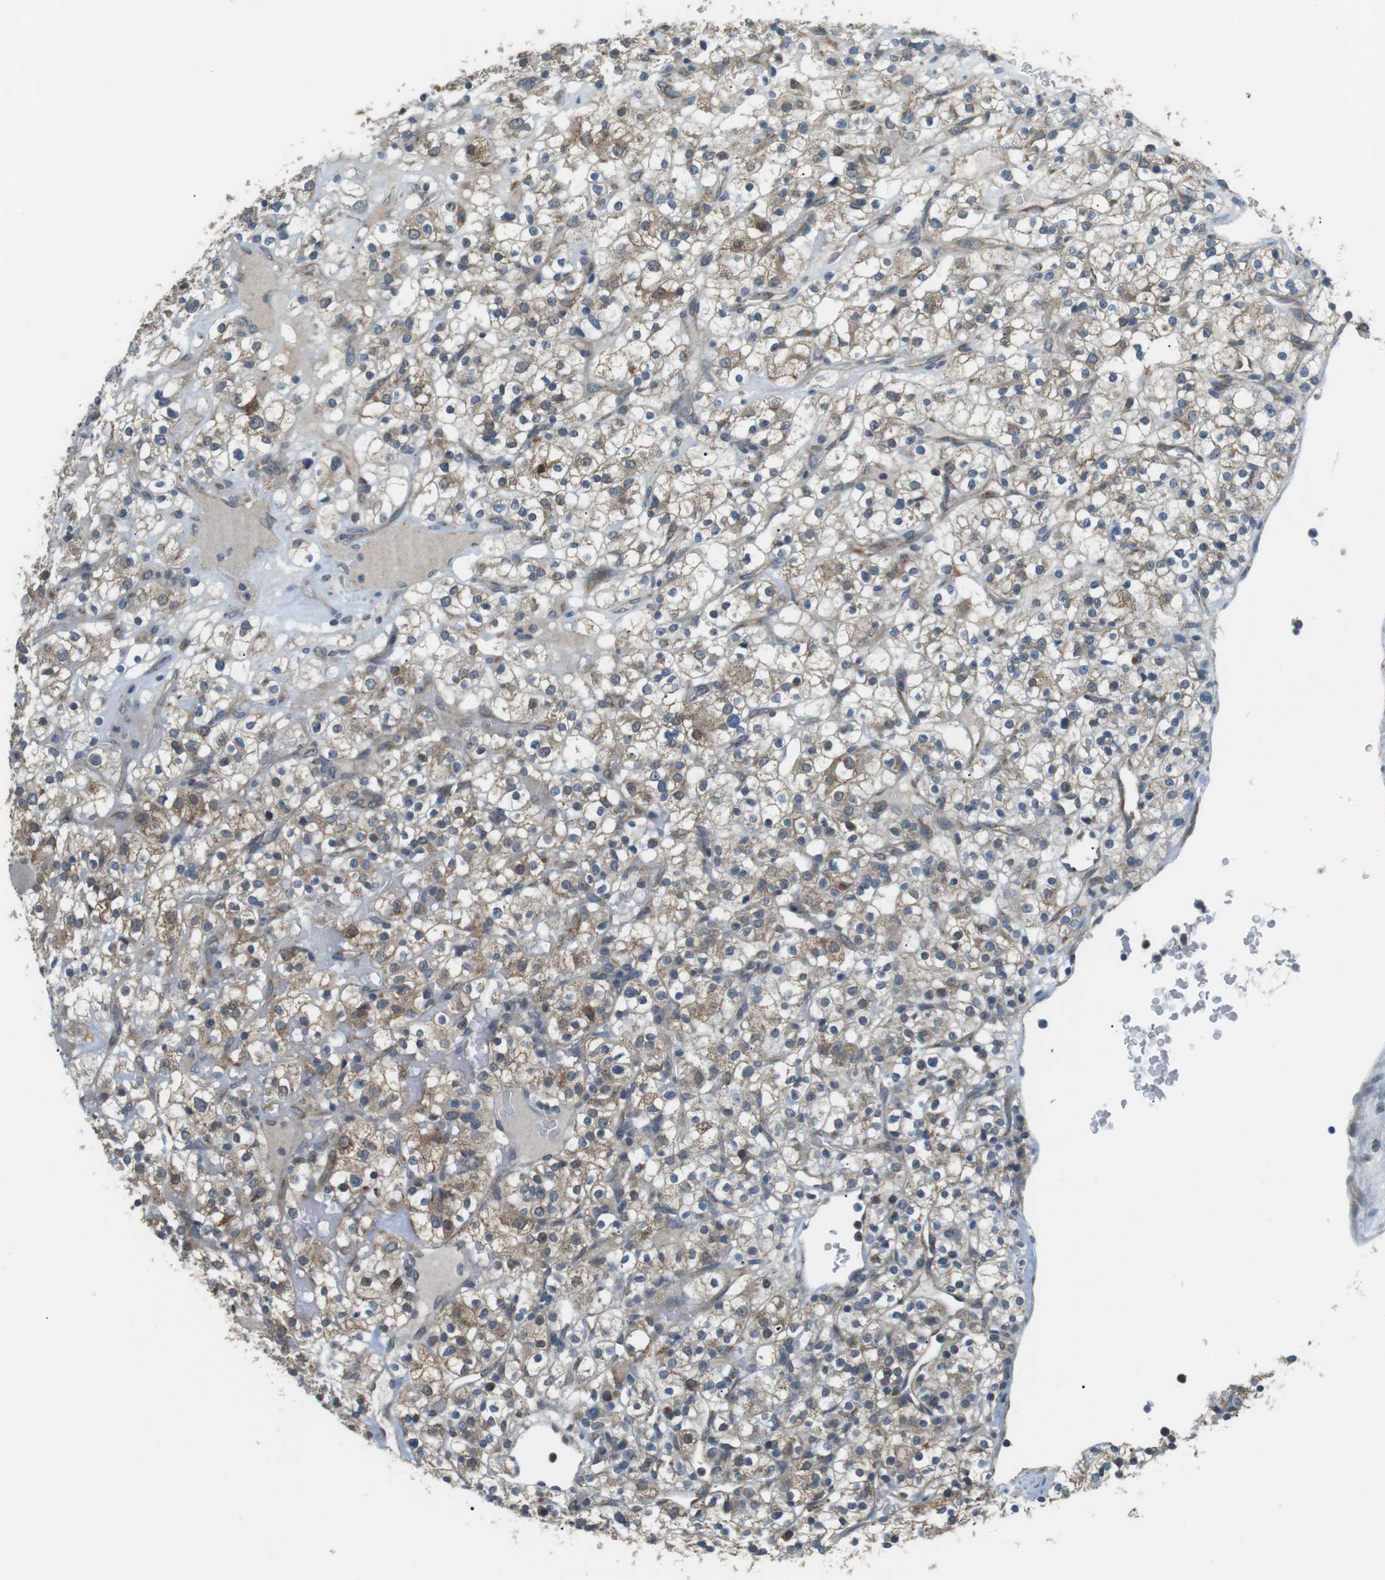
{"staining": {"intensity": "moderate", "quantity": "25%-75%", "location": "cytoplasmic/membranous"}, "tissue": "renal cancer", "cell_type": "Tumor cells", "image_type": "cancer", "snomed": [{"axis": "morphology", "description": "Normal tissue, NOS"}, {"axis": "morphology", "description": "Adenocarcinoma, NOS"}, {"axis": "topography", "description": "Kidney"}], "caption": "A high-resolution photomicrograph shows immunohistochemistry (IHC) staining of renal adenocarcinoma, which demonstrates moderate cytoplasmic/membranous positivity in approximately 25%-75% of tumor cells.", "gene": "BACE1", "patient": {"sex": "female", "age": 72}}